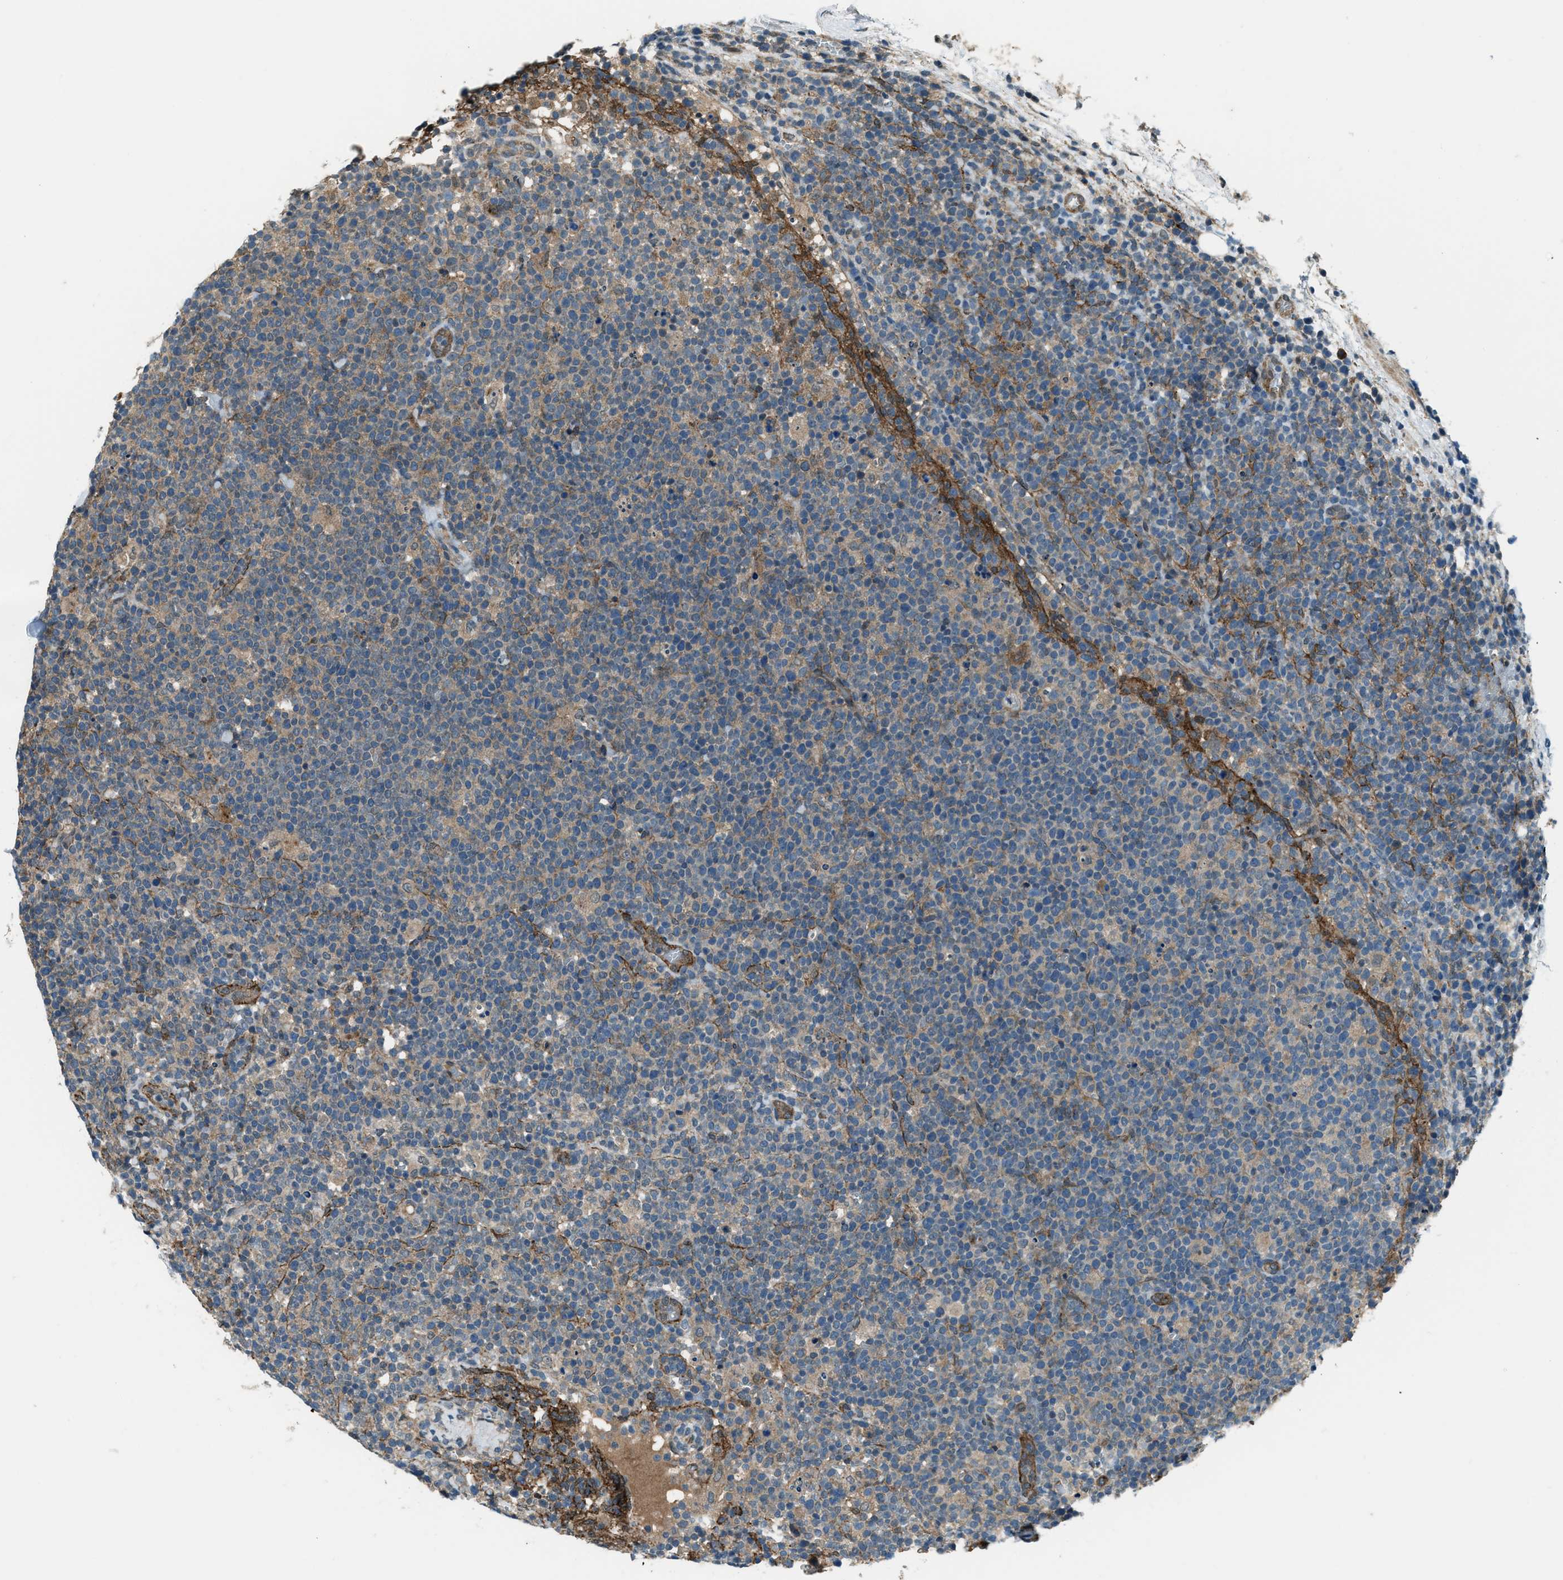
{"staining": {"intensity": "weak", "quantity": ">75%", "location": "cytoplasmic/membranous"}, "tissue": "lymphoma", "cell_type": "Tumor cells", "image_type": "cancer", "snomed": [{"axis": "morphology", "description": "Malignant lymphoma, non-Hodgkin's type, High grade"}, {"axis": "topography", "description": "Lymph node"}], "caption": "Immunohistochemical staining of lymphoma reveals low levels of weak cytoplasmic/membranous protein expression in about >75% of tumor cells.", "gene": "SVIL", "patient": {"sex": "male", "age": 61}}